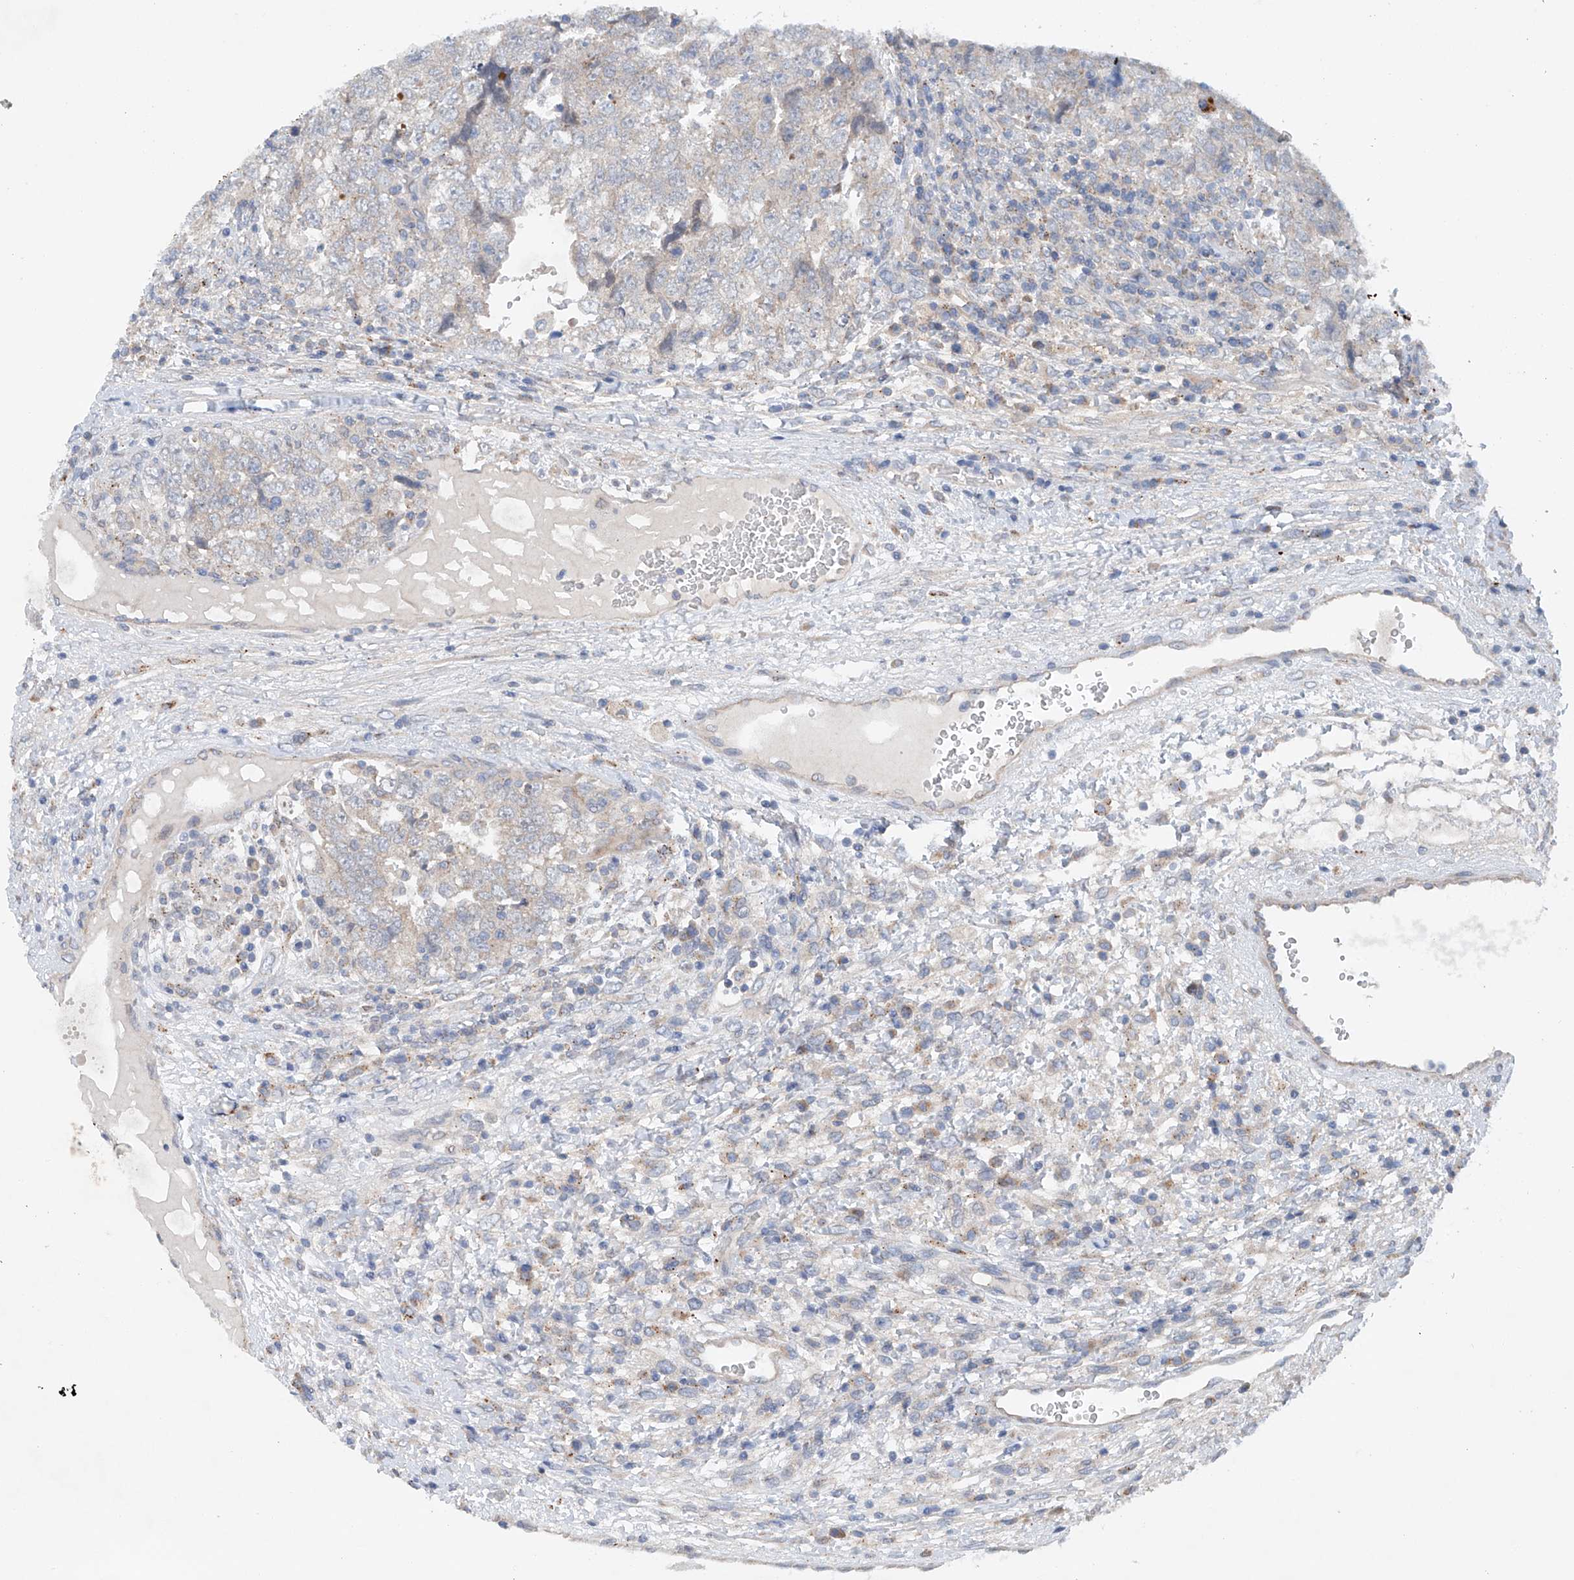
{"staining": {"intensity": "weak", "quantity": "<25%", "location": "cytoplasmic/membranous"}, "tissue": "testis cancer", "cell_type": "Tumor cells", "image_type": "cancer", "snomed": [{"axis": "morphology", "description": "Carcinoma, Embryonal, NOS"}, {"axis": "topography", "description": "Testis"}], "caption": "The immunohistochemistry micrograph has no significant expression in tumor cells of testis cancer (embryonal carcinoma) tissue. (Stains: DAB IHC with hematoxylin counter stain, Microscopy: brightfield microscopy at high magnification).", "gene": "CEP85L", "patient": {"sex": "male", "age": 37}}